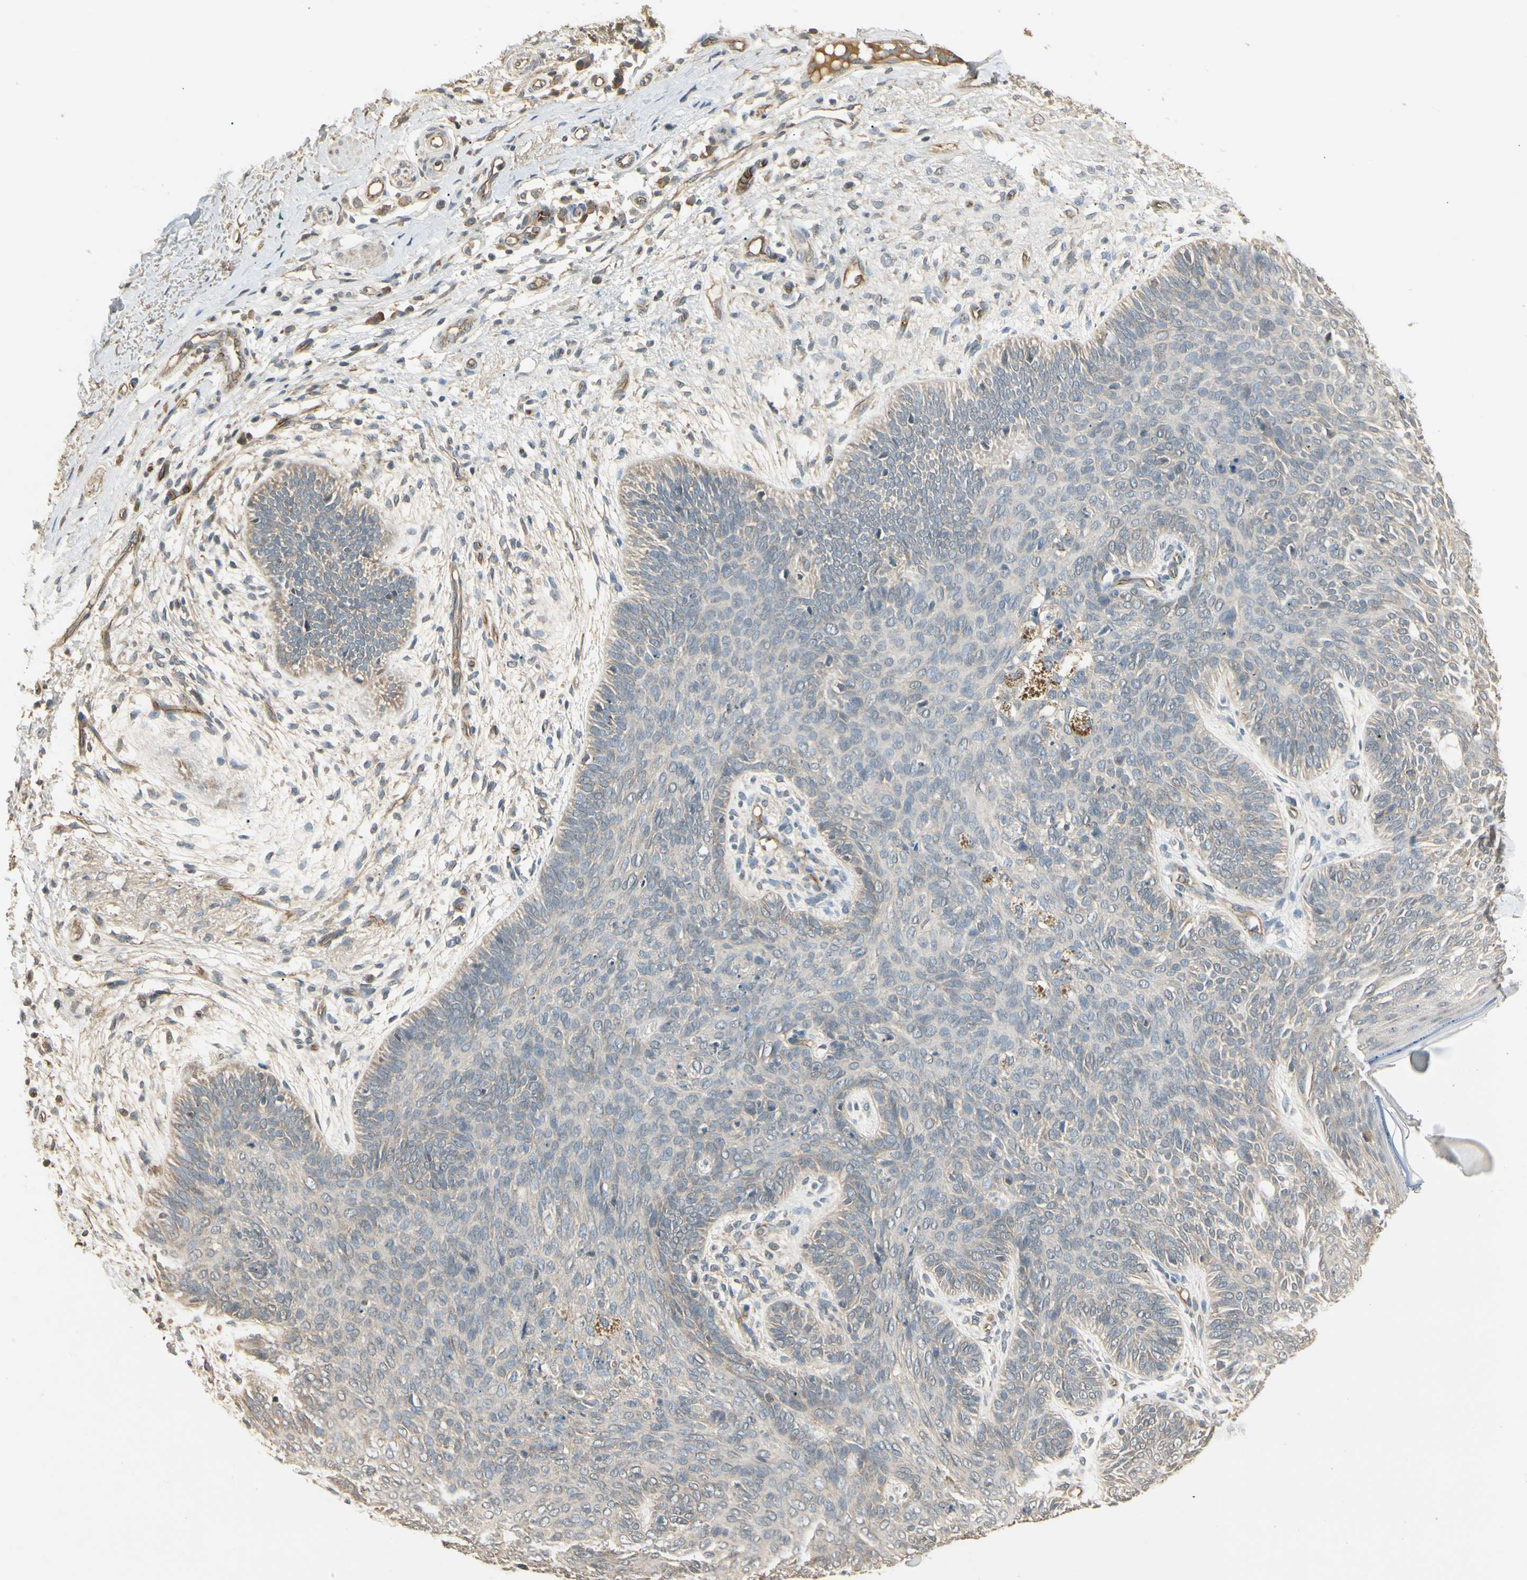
{"staining": {"intensity": "negative", "quantity": "none", "location": "none"}, "tissue": "skin cancer", "cell_type": "Tumor cells", "image_type": "cancer", "snomed": [{"axis": "morphology", "description": "Normal tissue, NOS"}, {"axis": "morphology", "description": "Basal cell carcinoma"}, {"axis": "topography", "description": "Skin"}], "caption": "IHC image of neoplastic tissue: skin cancer (basal cell carcinoma) stained with DAB reveals no significant protein staining in tumor cells. (IHC, brightfield microscopy, high magnification).", "gene": "RNF180", "patient": {"sex": "male", "age": 52}}